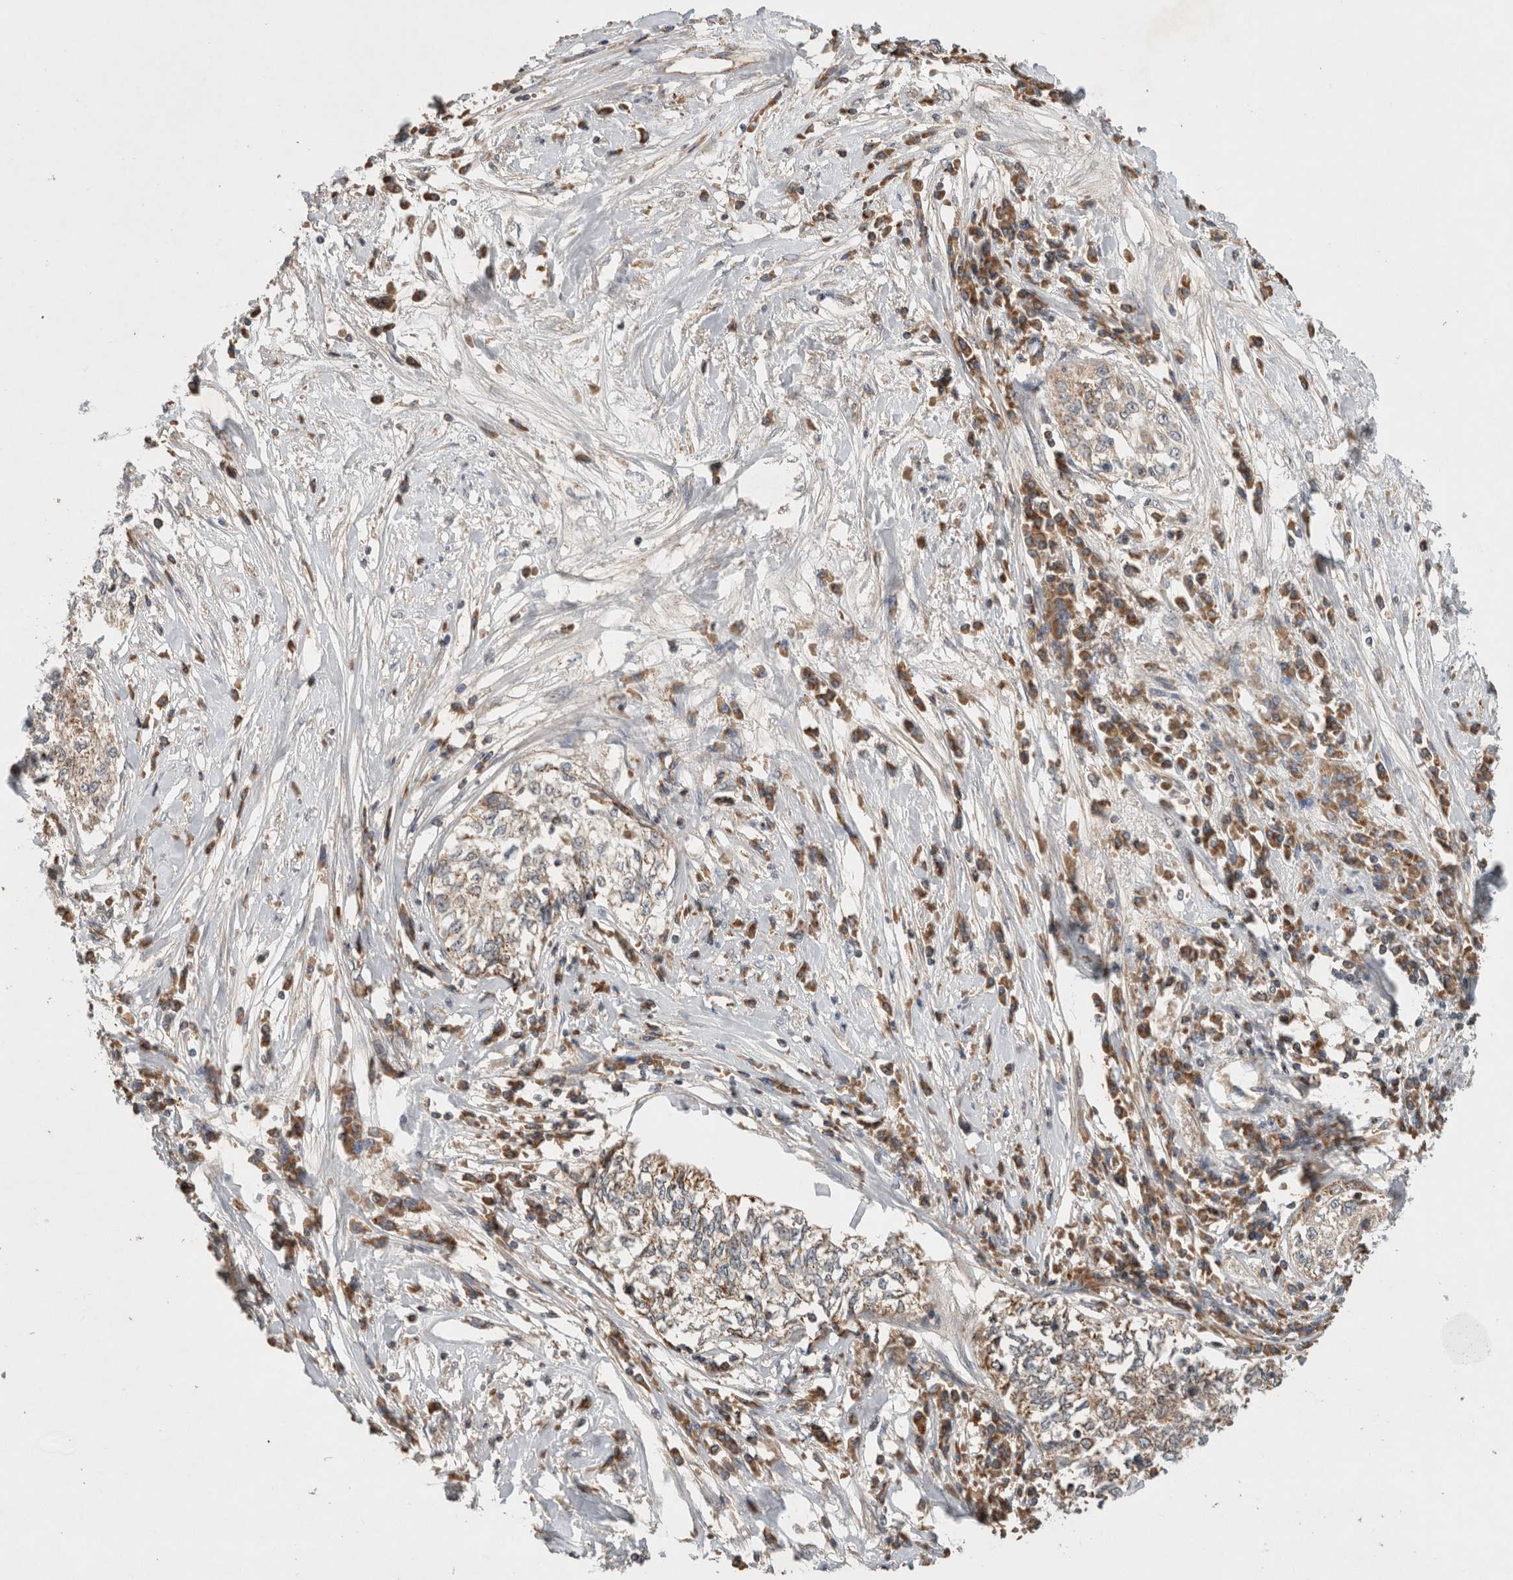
{"staining": {"intensity": "moderate", "quantity": ">75%", "location": "cytoplasmic/membranous"}, "tissue": "cervical cancer", "cell_type": "Tumor cells", "image_type": "cancer", "snomed": [{"axis": "morphology", "description": "Squamous cell carcinoma, NOS"}, {"axis": "topography", "description": "Cervix"}], "caption": "Immunohistochemical staining of squamous cell carcinoma (cervical) demonstrates moderate cytoplasmic/membranous protein positivity in about >75% of tumor cells.", "gene": "AMPD1", "patient": {"sex": "female", "age": 57}}